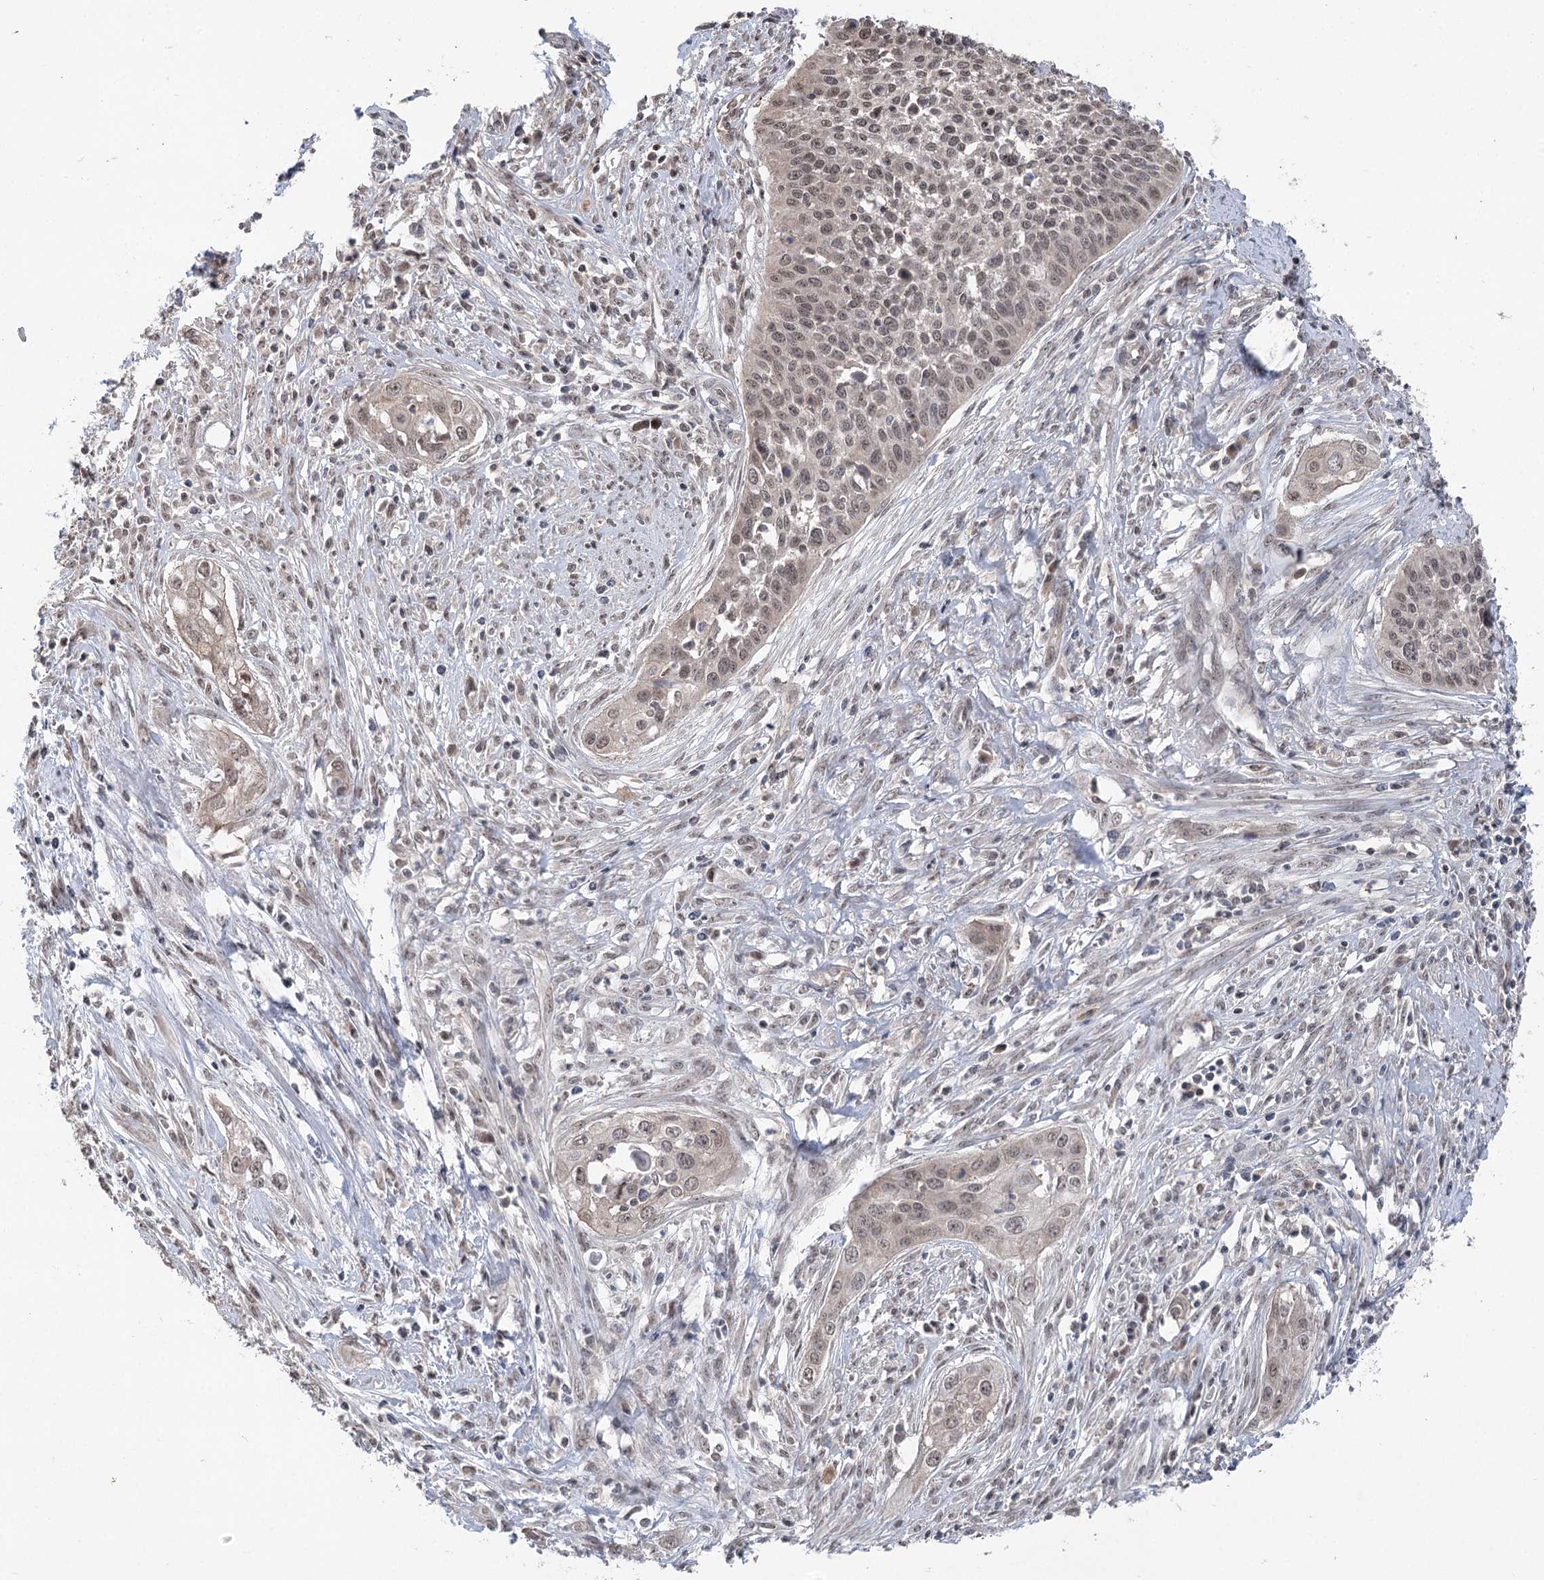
{"staining": {"intensity": "weak", "quantity": ">75%", "location": "nuclear"}, "tissue": "cervical cancer", "cell_type": "Tumor cells", "image_type": "cancer", "snomed": [{"axis": "morphology", "description": "Squamous cell carcinoma, NOS"}, {"axis": "topography", "description": "Cervix"}], "caption": "Human squamous cell carcinoma (cervical) stained with a brown dye reveals weak nuclear positive staining in about >75% of tumor cells.", "gene": "CCSER2", "patient": {"sex": "female", "age": 34}}